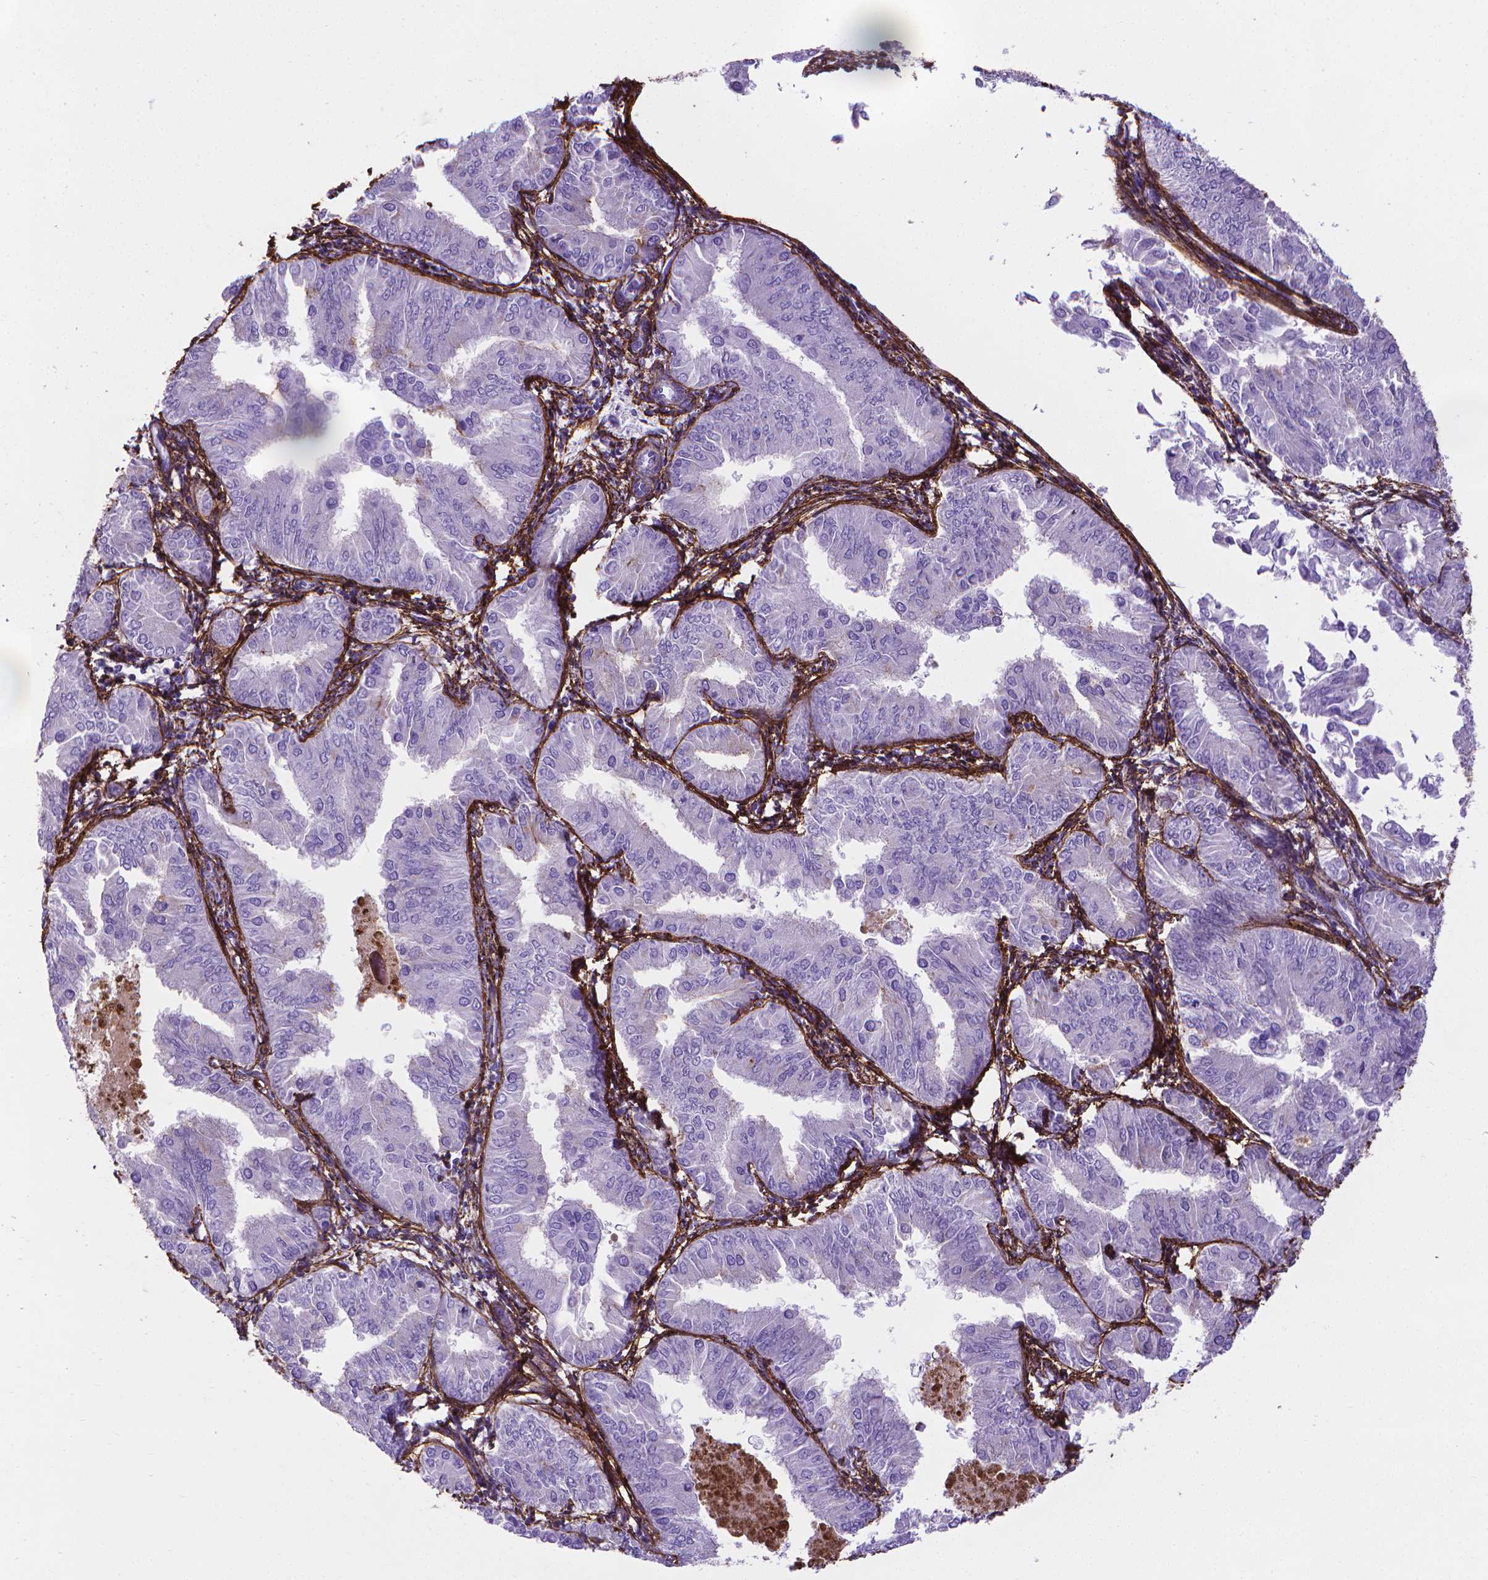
{"staining": {"intensity": "negative", "quantity": "none", "location": "none"}, "tissue": "endometrial cancer", "cell_type": "Tumor cells", "image_type": "cancer", "snomed": [{"axis": "morphology", "description": "Adenocarcinoma, NOS"}, {"axis": "topography", "description": "Endometrium"}], "caption": "This image is of adenocarcinoma (endometrial) stained with immunohistochemistry to label a protein in brown with the nuclei are counter-stained blue. There is no expression in tumor cells. The staining was performed using DAB (3,3'-diaminobenzidine) to visualize the protein expression in brown, while the nuclei were stained in blue with hematoxylin (Magnification: 20x).", "gene": "MFAP2", "patient": {"sex": "female", "age": 53}}